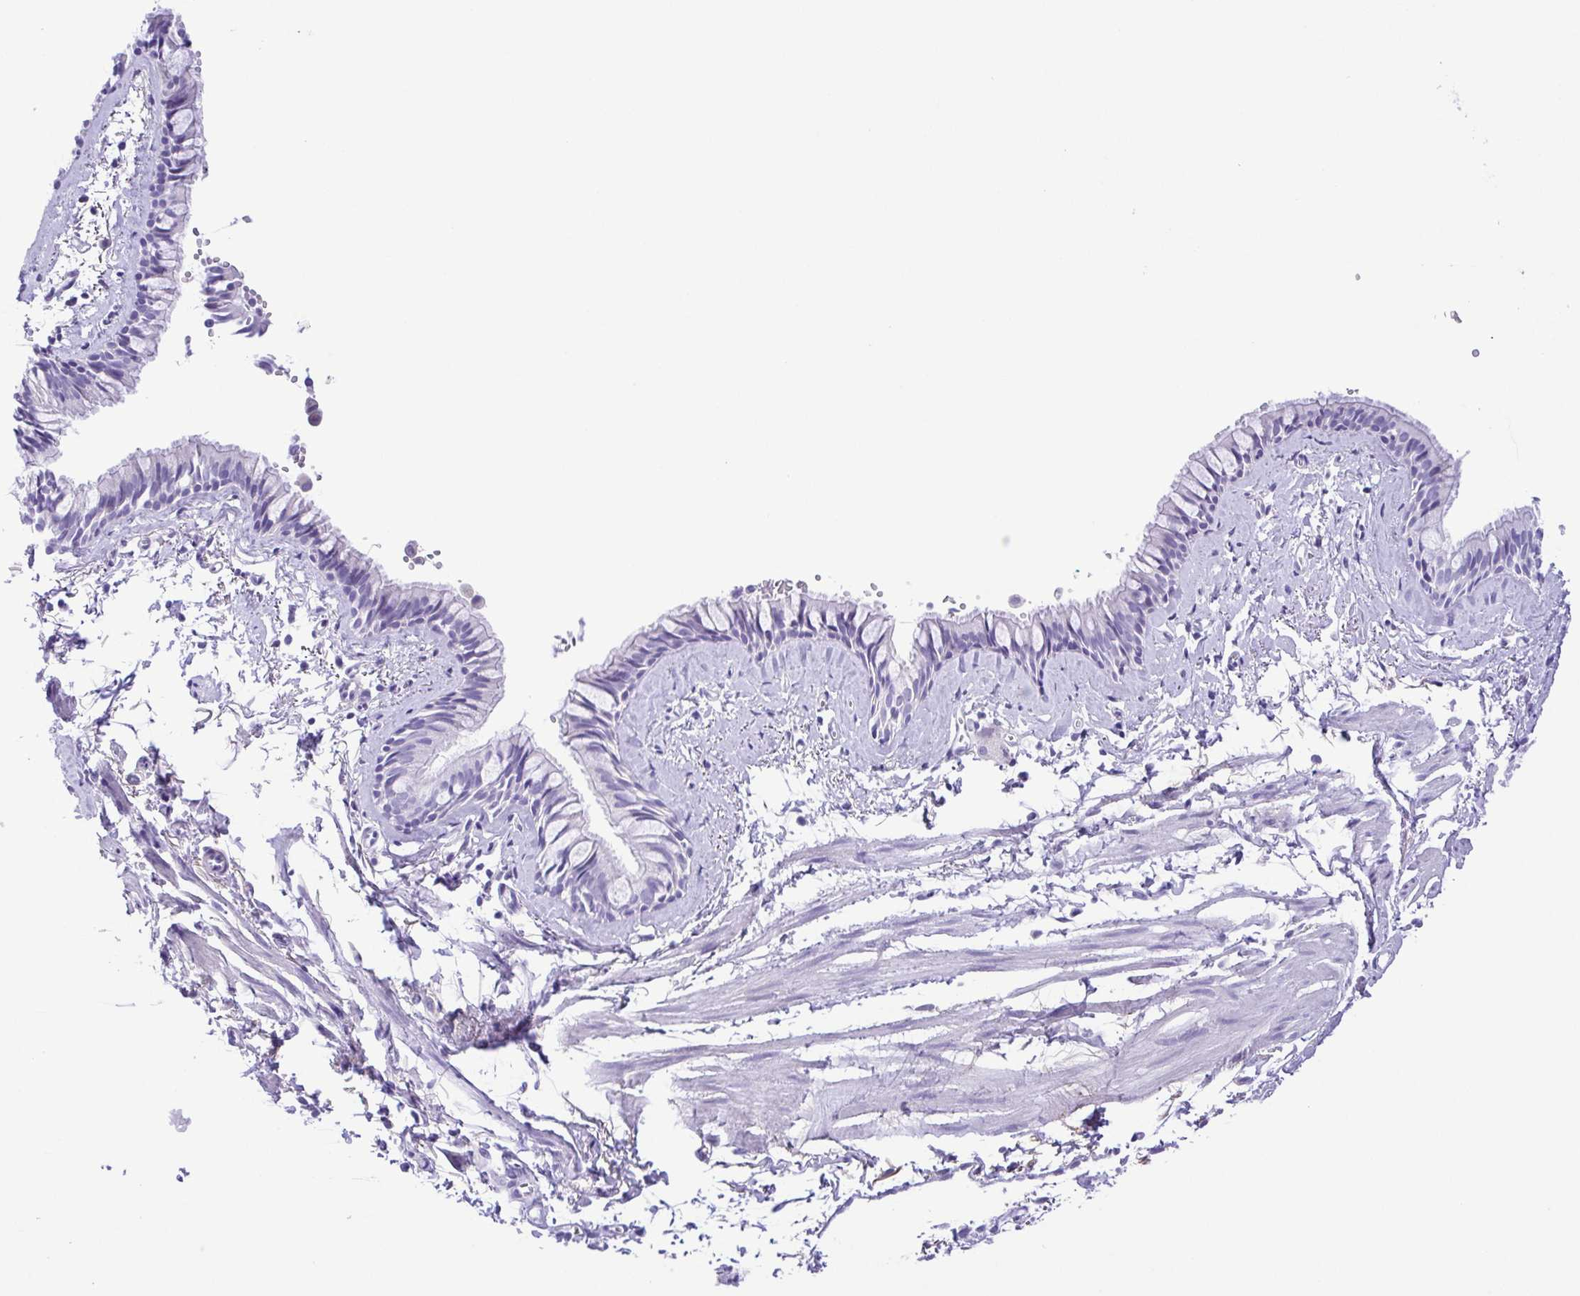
{"staining": {"intensity": "negative", "quantity": "none", "location": "none"}, "tissue": "bronchus", "cell_type": "Respiratory epithelial cells", "image_type": "normal", "snomed": [{"axis": "morphology", "description": "Normal tissue, NOS"}, {"axis": "topography", "description": "Bronchus"}], "caption": "The photomicrograph displays no staining of respiratory epithelial cells in normal bronchus. (Brightfield microscopy of DAB (3,3'-diaminobenzidine) immunohistochemistry (IHC) at high magnification).", "gene": "PAK3", "patient": {"sex": "female", "age": 59}}